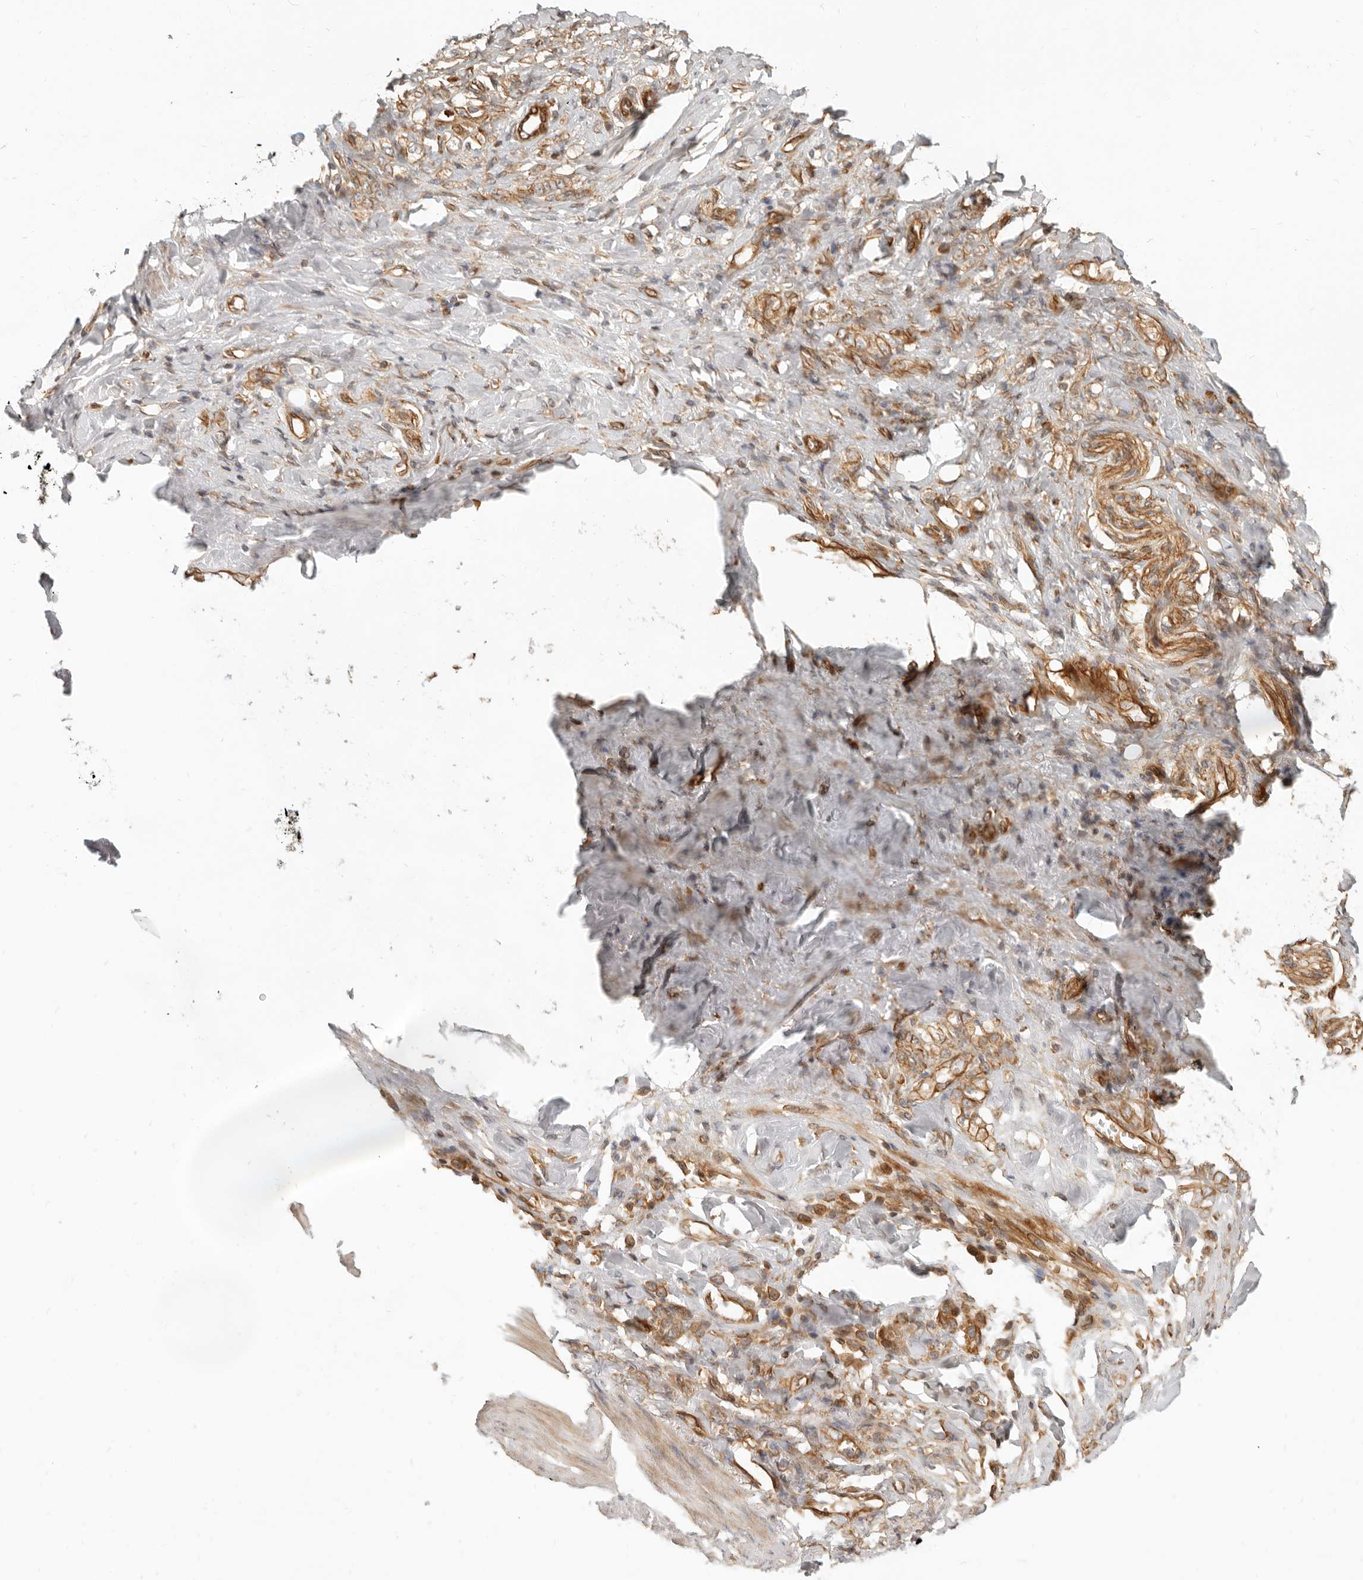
{"staining": {"intensity": "moderate", "quantity": ">75%", "location": "cytoplasmic/membranous"}, "tissue": "stomach cancer", "cell_type": "Tumor cells", "image_type": "cancer", "snomed": [{"axis": "morphology", "description": "Normal tissue, NOS"}, {"axis": "morphology", "description": "Adenocarcinoma, NOS"}, {"axis": "topography", "description": "Stomach"}], "caption": "A brown stain labels moderate cytoplasmic/membranous positivity of a protein in stomach adenocarcinoma tumor cells.", "gene": "UFSP1", "patient": {"sex": "male", "age": 82}}